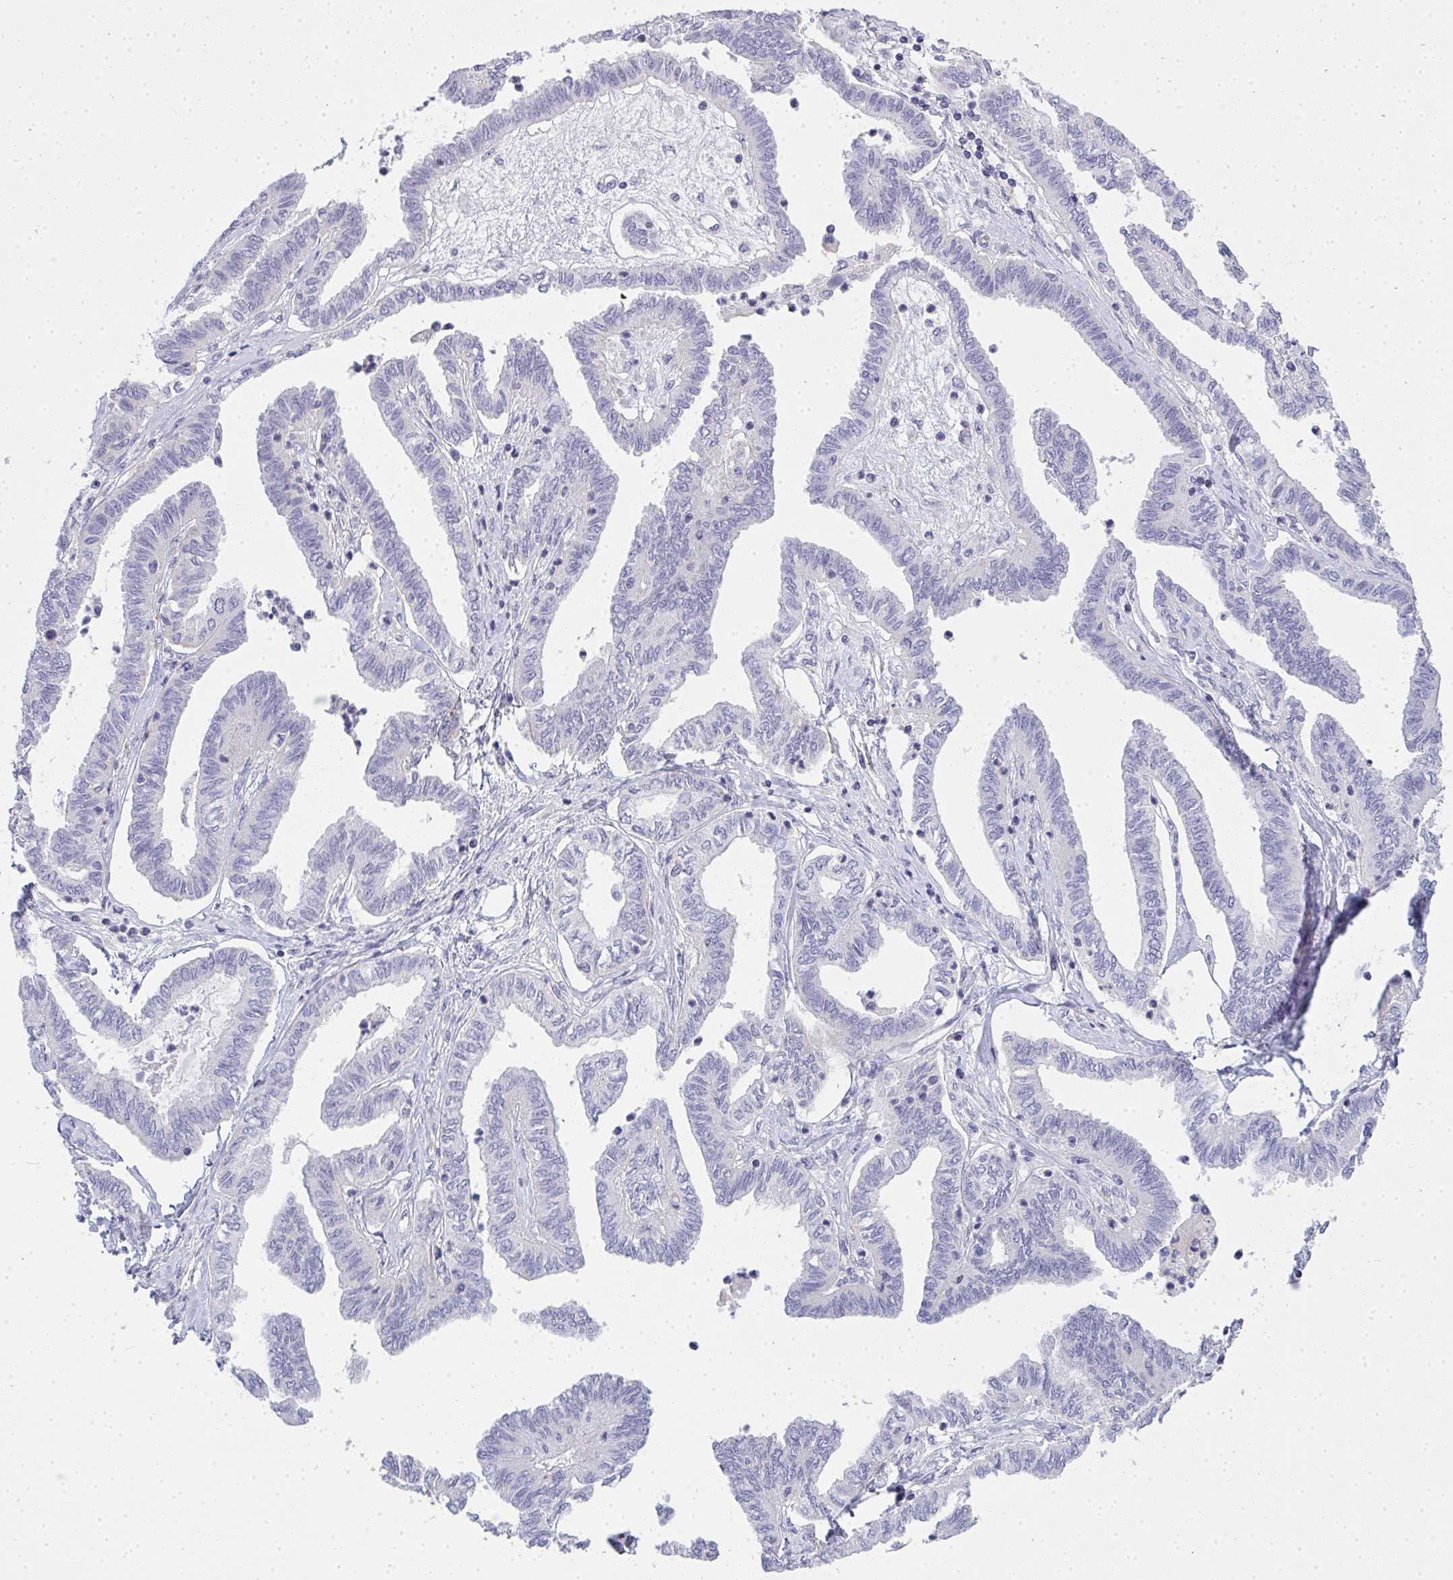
{"staining": {"intensity": "negative", "quantity": "none", "location": "none"}, "tissue": "ovarian cancer", "cell_type": "Tumor cells", "image_type": "cancer", "snomed": [{"axis": "morphology", "description": "Carcinoma, endometroid"}, {"axis": "topography", "description": "Ovary"}], "caption": "There is no significant expression in tumor cells of endometroid carcinoma (ovarian). (DAB IHC, high magnification).", "gene": "GSDMB", "patient": {"sex": "female", "age": 70}}